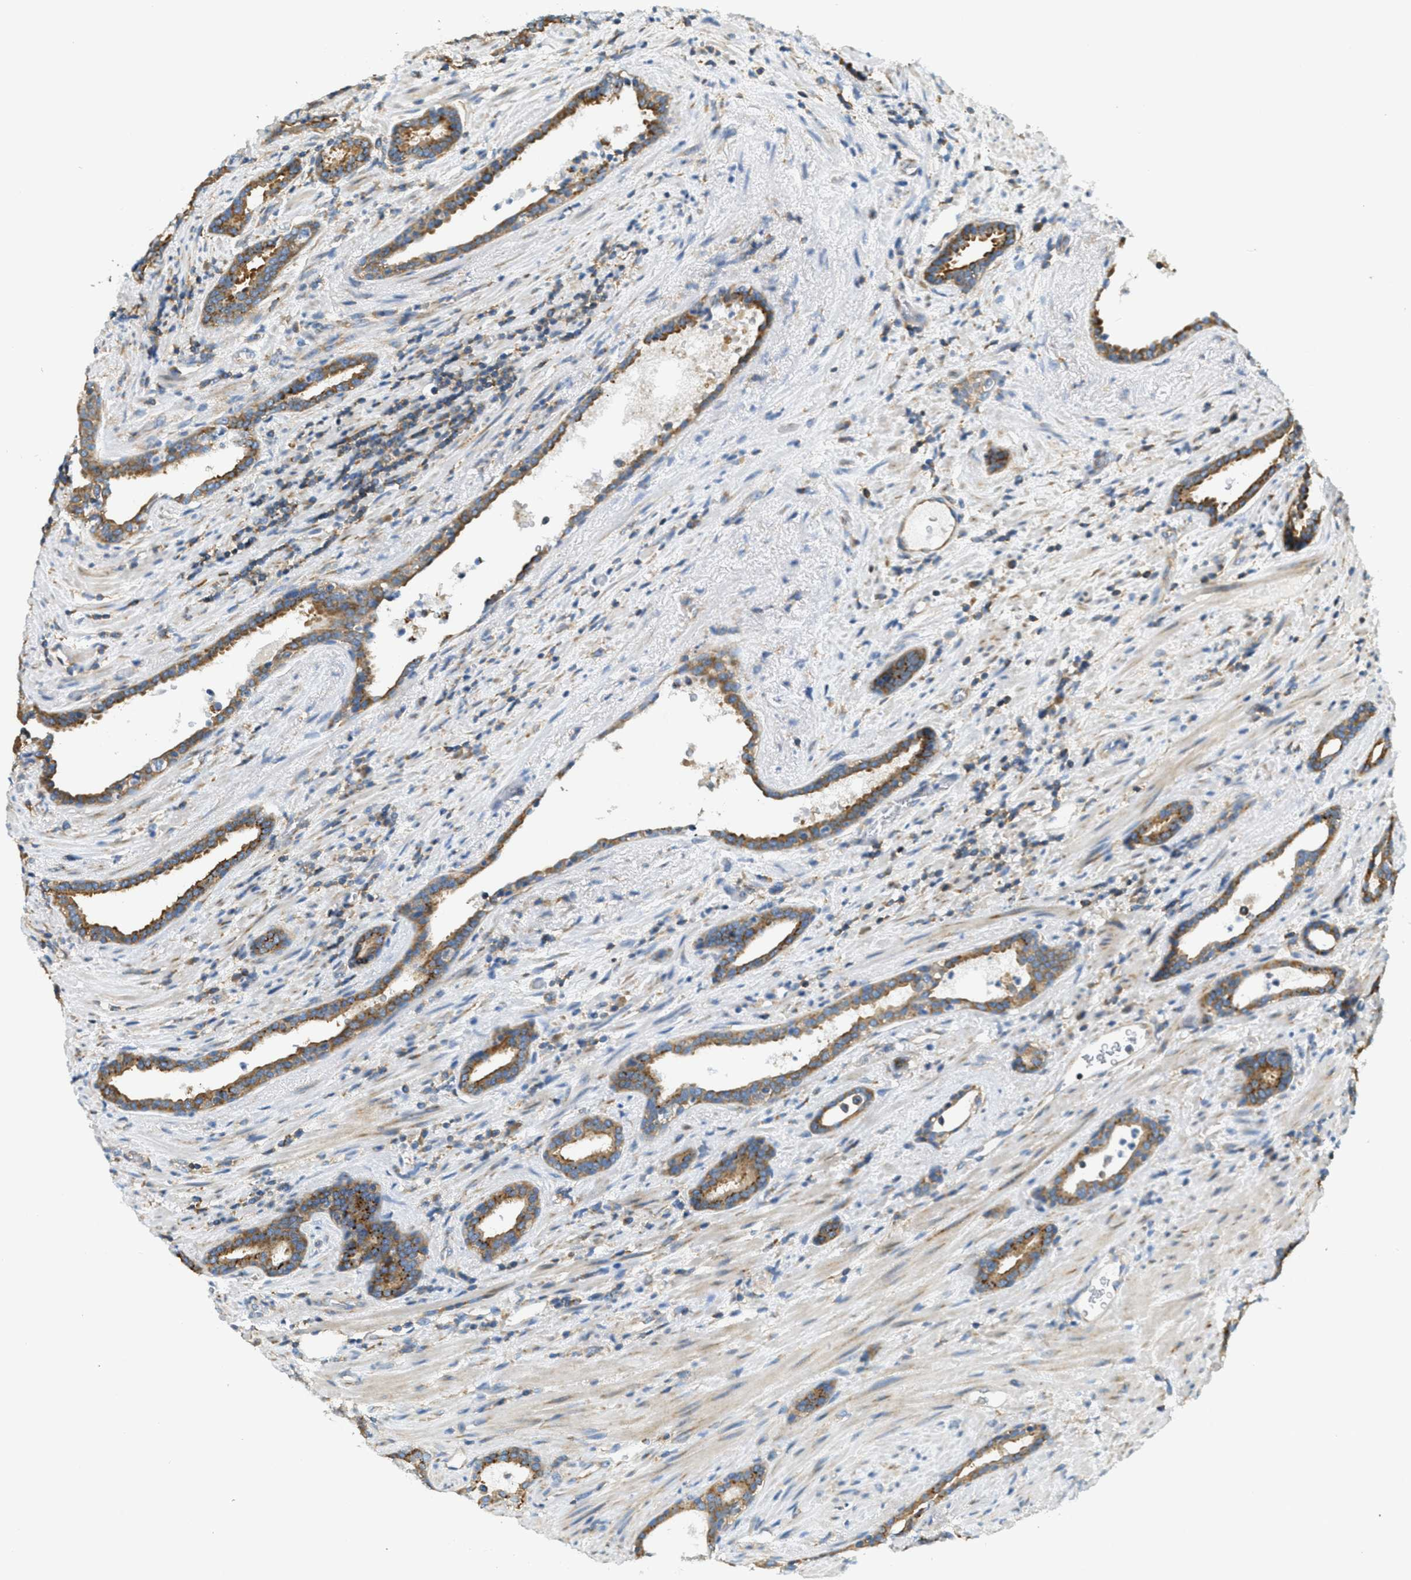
{"staining": {"intensity": "moderate", "quantity": ">75%", "location": "cytoplasmic/membranous"}, "tissue": "prostate cancer", "cell_type": "Tumor cells", "image_type": "cancer", "snomed": [{"axis": "morphology", "description": "Adenocarcinoma, High grade"}, {"axis": "topography", "description": "Prostate"}], "caption": "DAB (3,3'-diaminobenzidine) immunohistochemical staining of adenocarcinoma (high-grade) (prostate) demonstrates moderate cytoplasmic/membranous protein expression in approximately >75% of tumor cells.", "gene": "ABCF1", "patient": {"sex": "male", "age": 71}}